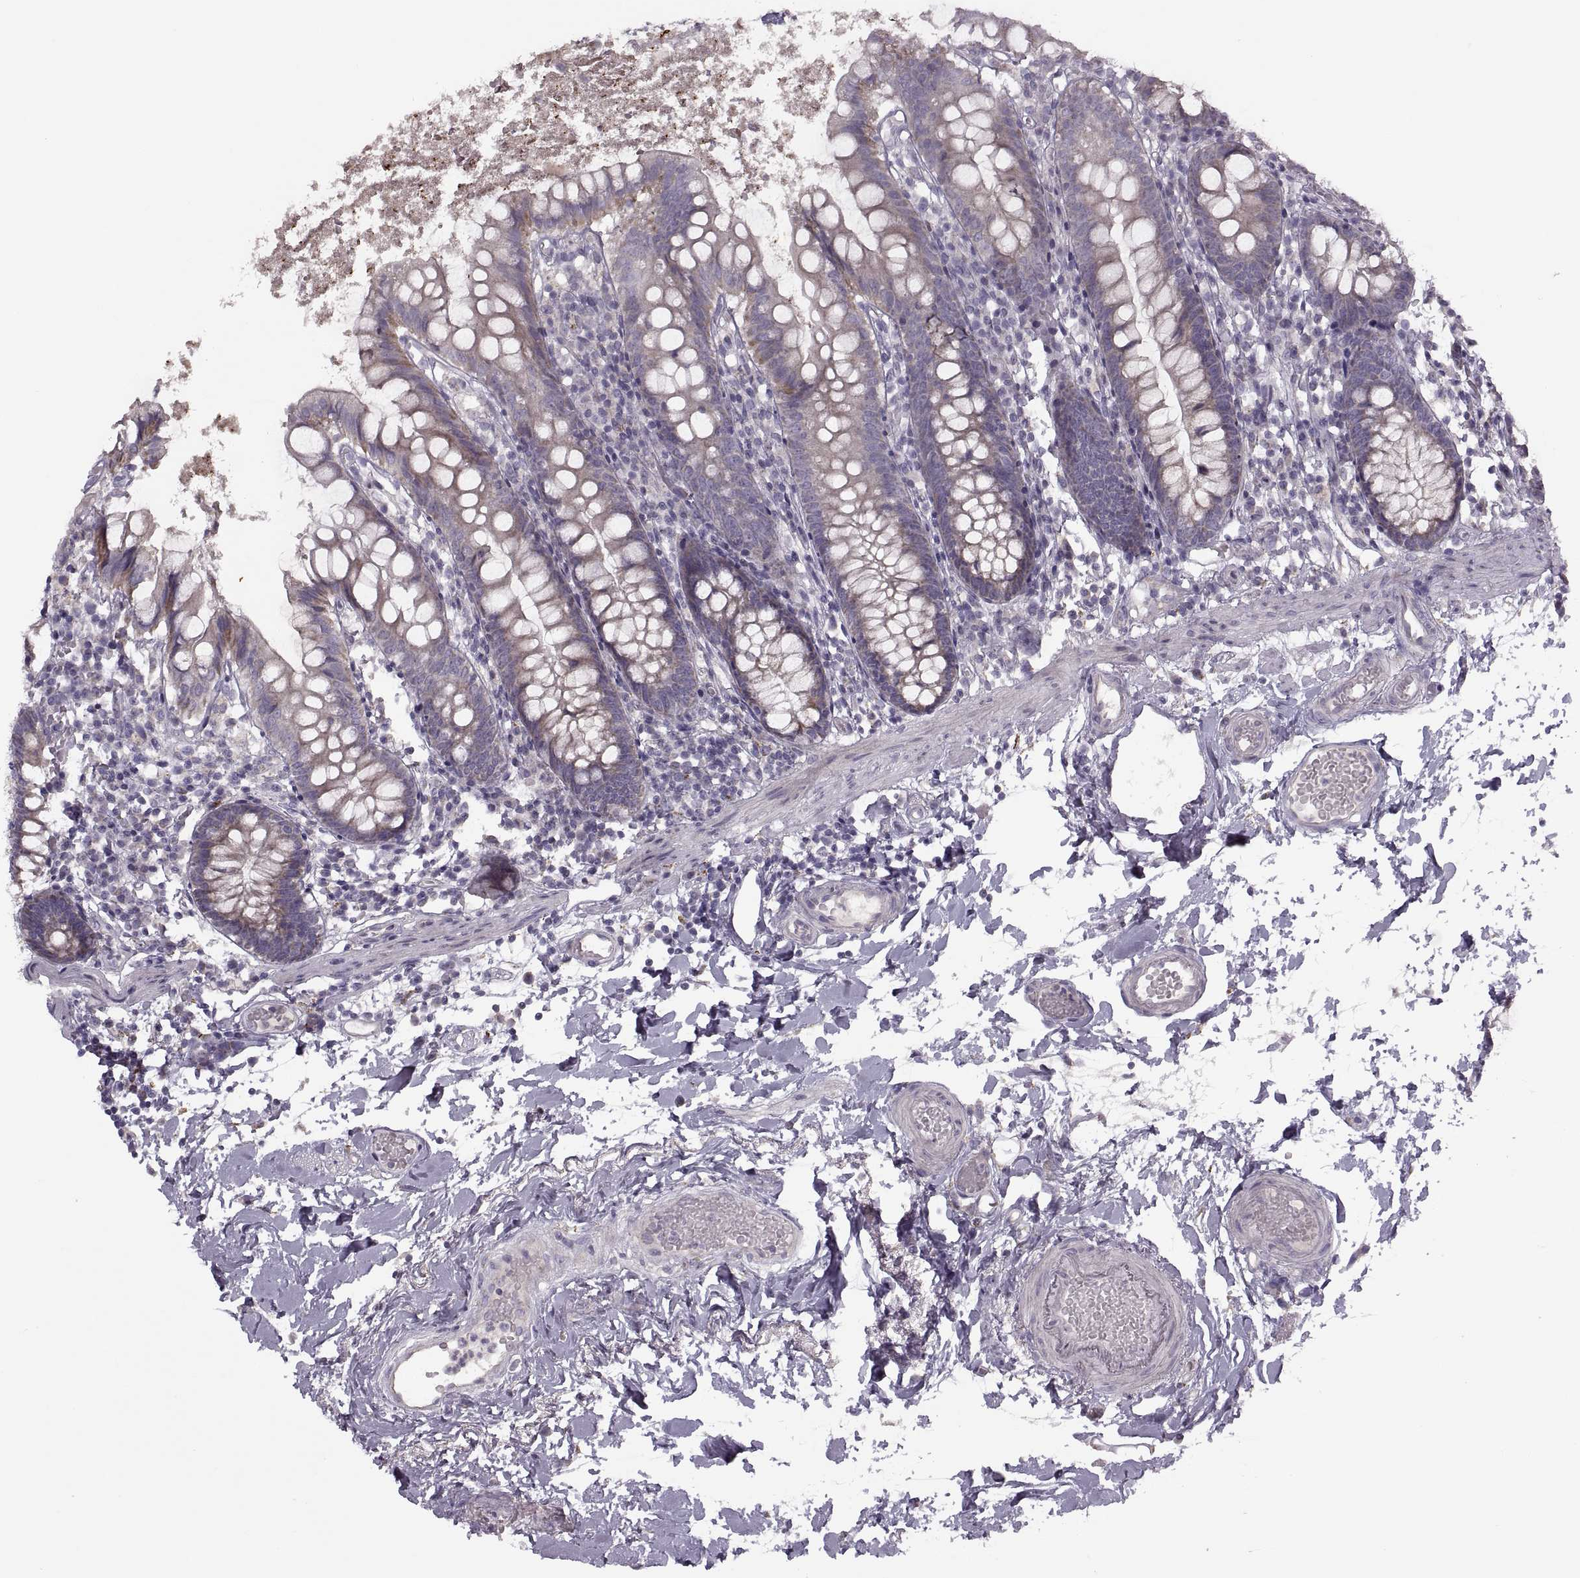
{"staining": {"intensity": "moderate", "quantity": ">75%", "location": "cytoplasmic/membranous"}, "tissue": "small intestine", "cell_type": "Glandular cells", "image_type": "normal", "snomed": [{"axis": "morphology", "description": "Normal tissue, NOS"}, {"axis": "topography", "description": "Small intestine"}], "caption": "Immunohistochemical staining of unremarkable small intestine demonstrates >75% levels of moderate cytoplasmic/membranous protein staining in approximately >75% of glandular cells.", "gene": "PIERCE1", "patient": {"sex": "female", "age": 90}}